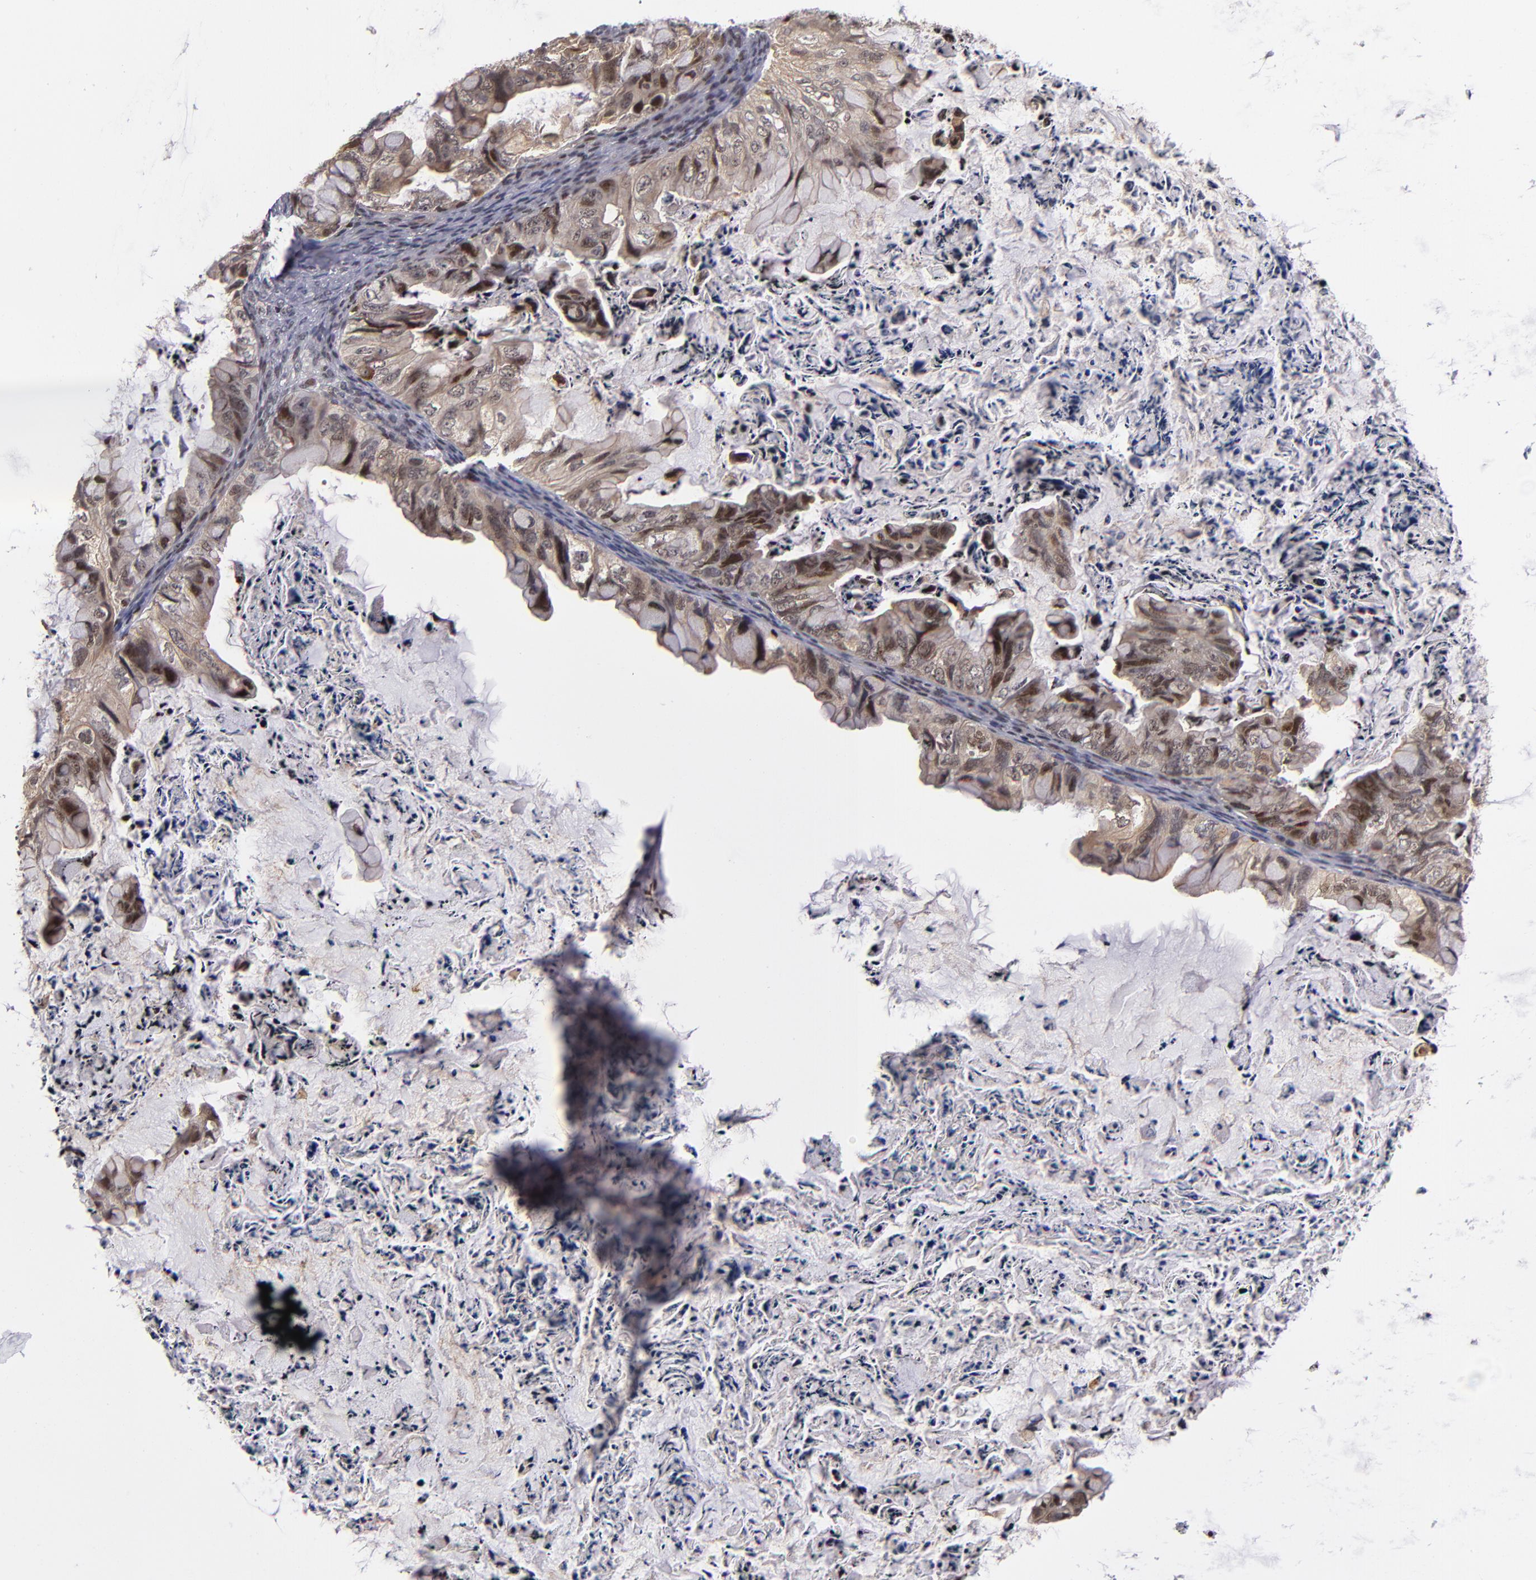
{"staining": {"intensity": "moderate", "quantity": ">75%", "location": "nuclear"}, "tissue": "ovarian cancer", "cell_type": "Tumor cells", "image_type": "cancer", "snomed": [{"axis": "morphology", "description": "Cystadenocarcinoma, mucinous, NOS"}, {"axis": "topography", "description": "Ovary"}], "caption": "Immunohistochemical staining of ovarian mucinous cystadenocarcinoma displays moderate nuclear protein staining in approximately >75% of tumor cells.", "gene": "KDM6A", "patient": {"sex": "female", "age": 36}}